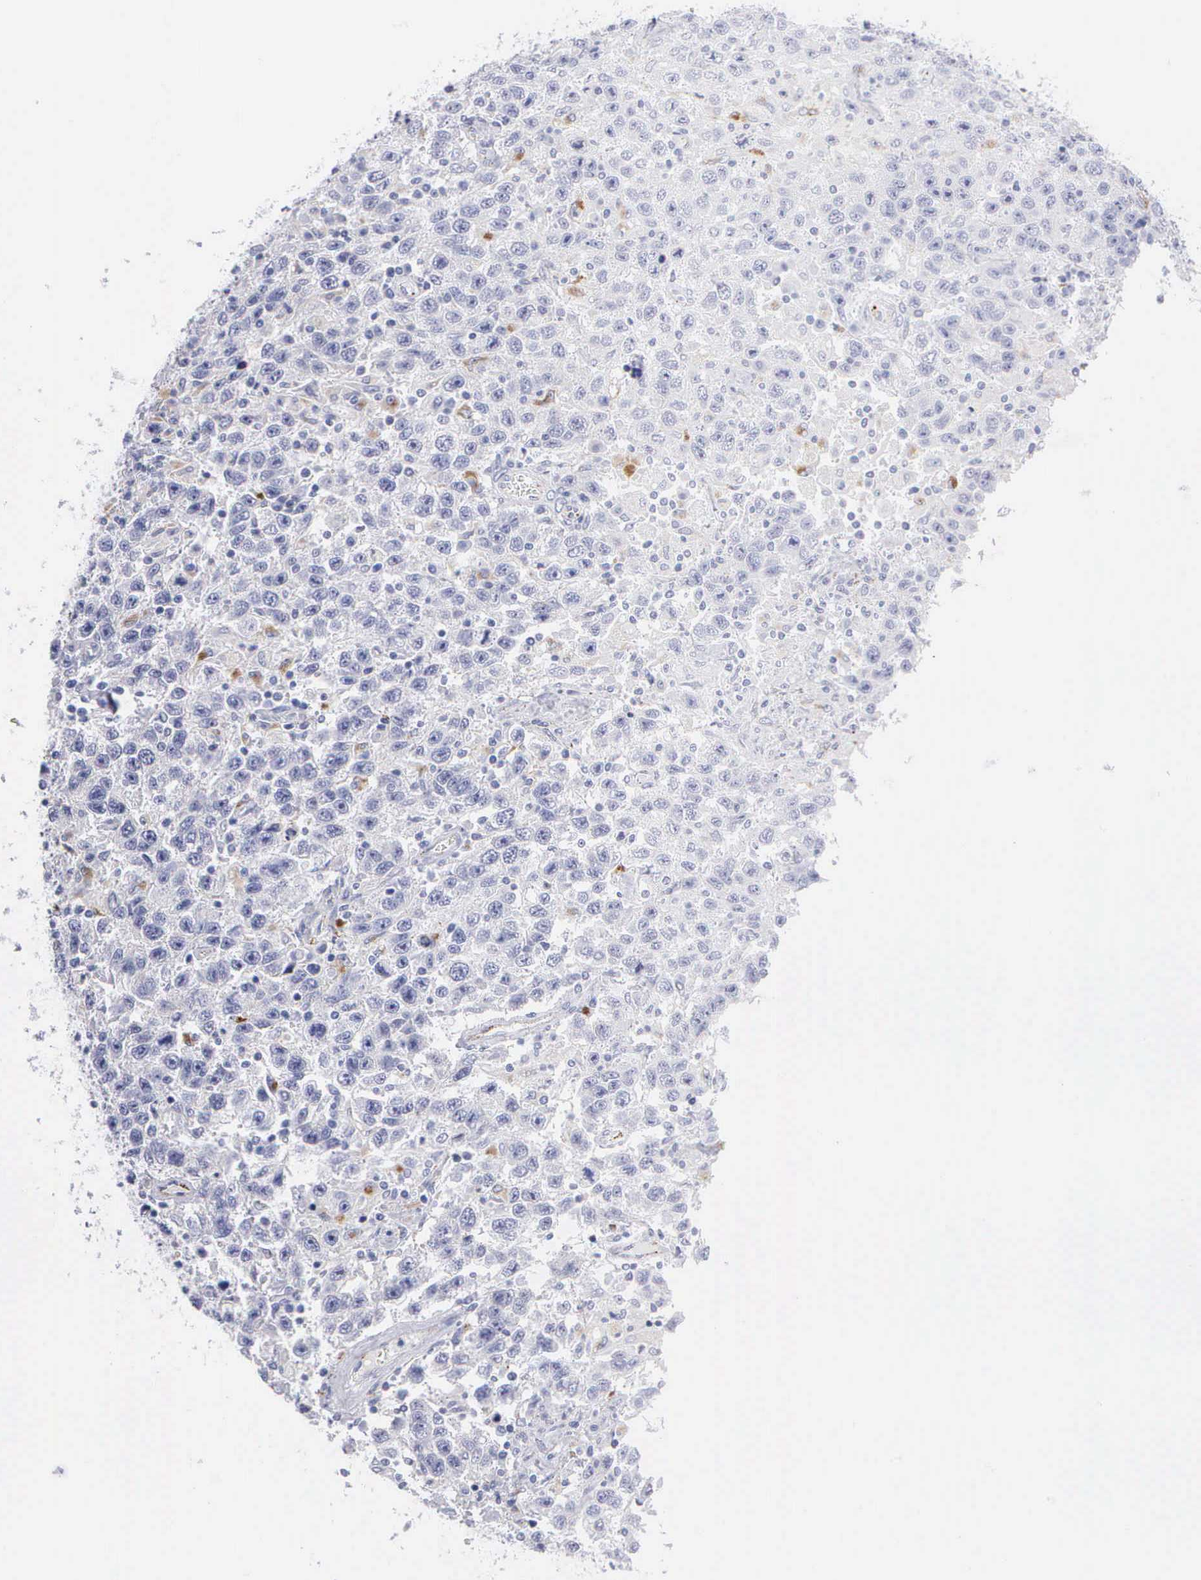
{"staining": {"intensity": "negative", "quantity": "none", "location": "none"}, "tissue": "testis cancer", "cell_type": "Tumor cells", "image_type": "cancer", "snomed": [{"axis": "morphology", "description": "Seminoma, NOS"}, {"axis": "topography", "description": "Testis"}], "caption": "This is a micrograph of immunohistochemistry staining of seminoma (testis), which shows no positivity in tumor cells.", "gene": "CTSL", "patient": {"sex": "male", "age": 41}}